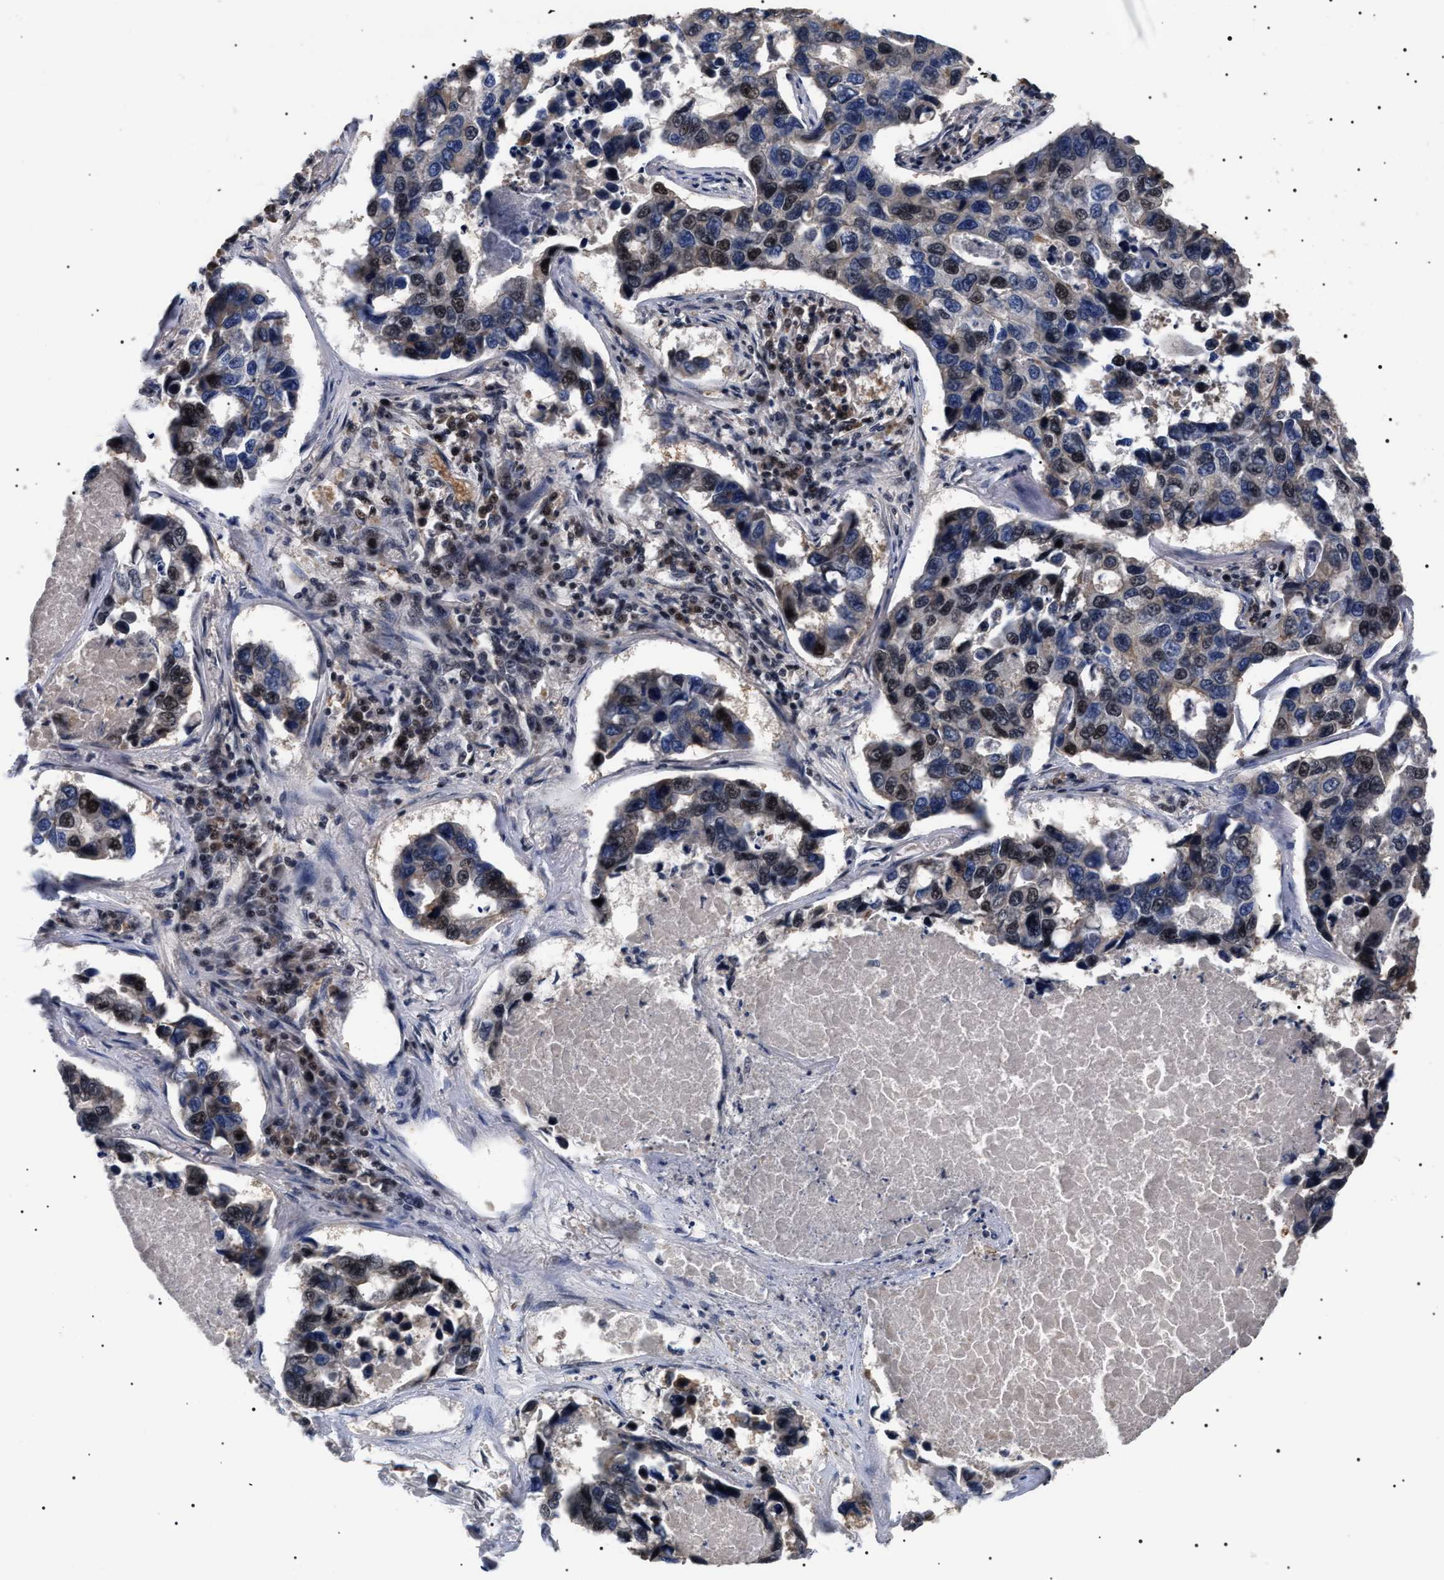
{"staining": {"intensity": "moderate", "quantity": "<25%", "location": "nuclear"}, "tissue": "lung cancer", "cell_type": "Tumor cells", "image_type": "cancer", "snomed": [{"axis": "morphology", "description": "Adenocarcinoma, NOS"}, {"axis": "topography", "description": "Lung"}], "caption": "Protein expression analysis of lung cancer (adenocarcinoma) reveals moderate nuclear expression in approximately <25% of tumor cells.", "gene": "CAAP1", "patient": {"sex": "male", "age": 64}}